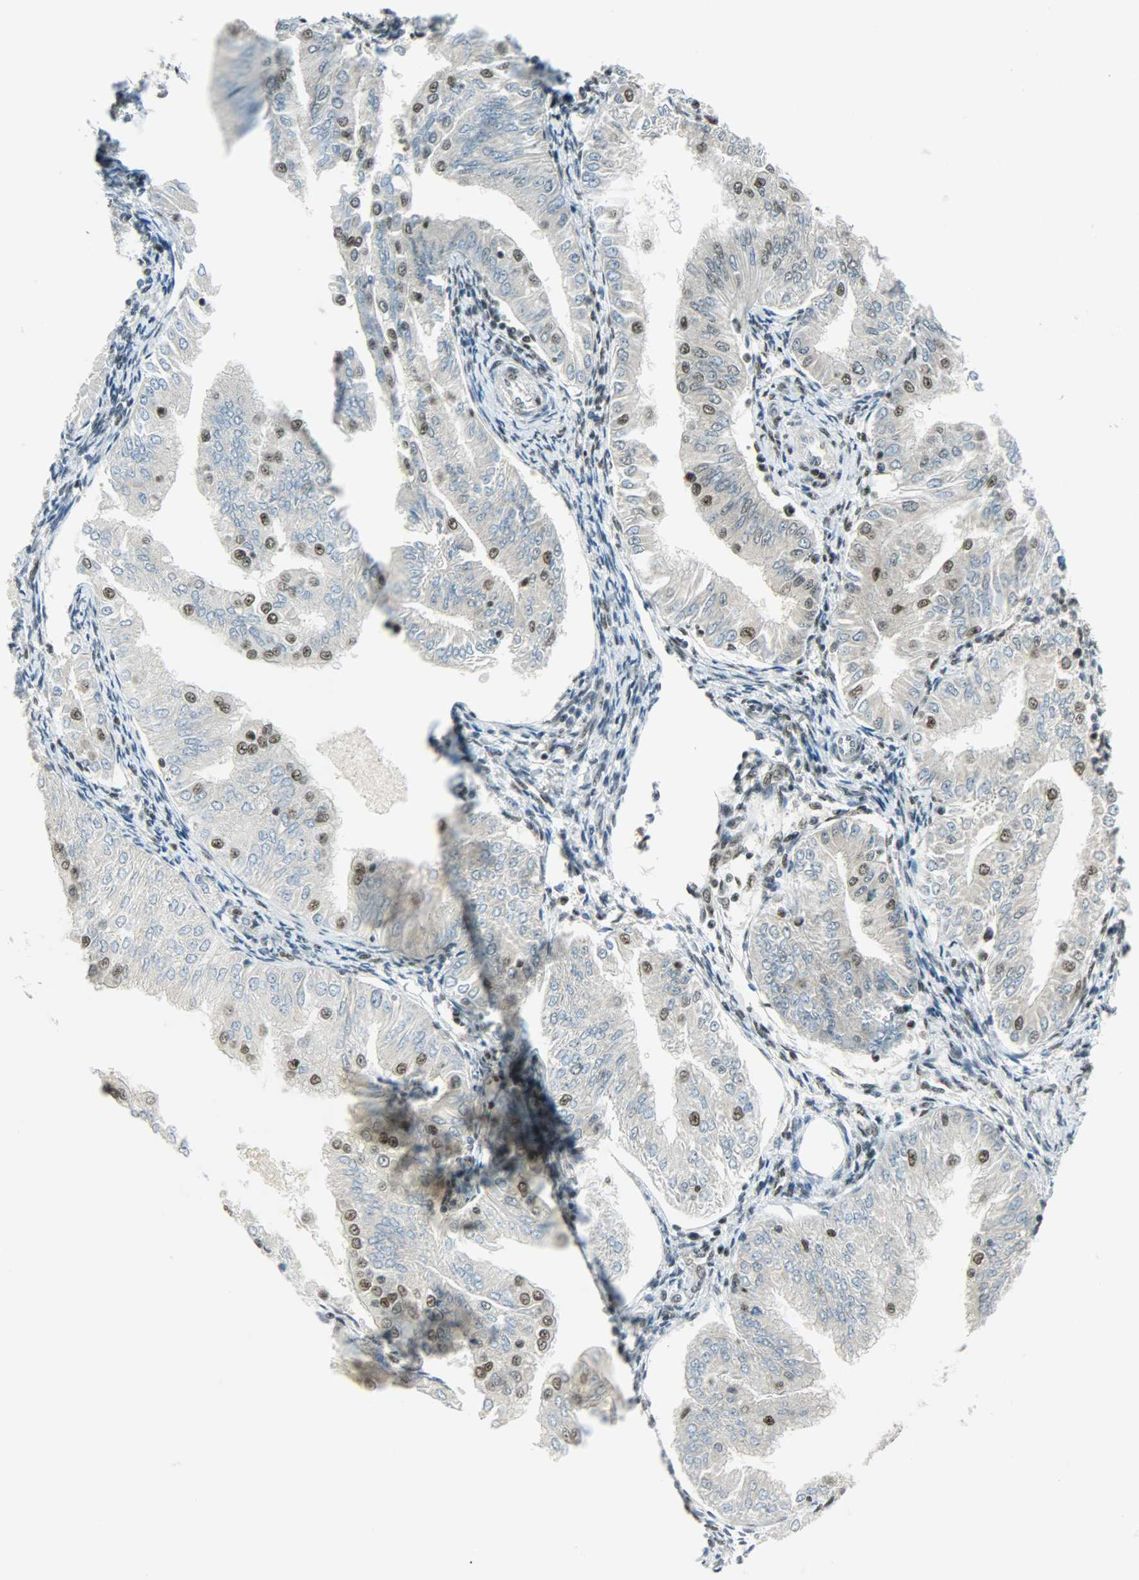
{"staining": {"intensity": "moderate", "quantity": "<25%", "location": "nuclear"}, "tissue": "endometrial cancer", "cell_type": "Tumor cells", "image_type": "cancer", "snomed": [{"axis": "morphology", "description": "Adenocarcinoma, NOS"}, {"axis": "topography", "description": "Endometrium"}], "caption": "Approximately <25% of tumor cells in endometrial cancer (adenocarcinoma) show moderate nuclear protein expression as visualized by brown immunohistochemical staining.", "gene": "SUGP1", "patient": {"sex": "female", "age": 53}}